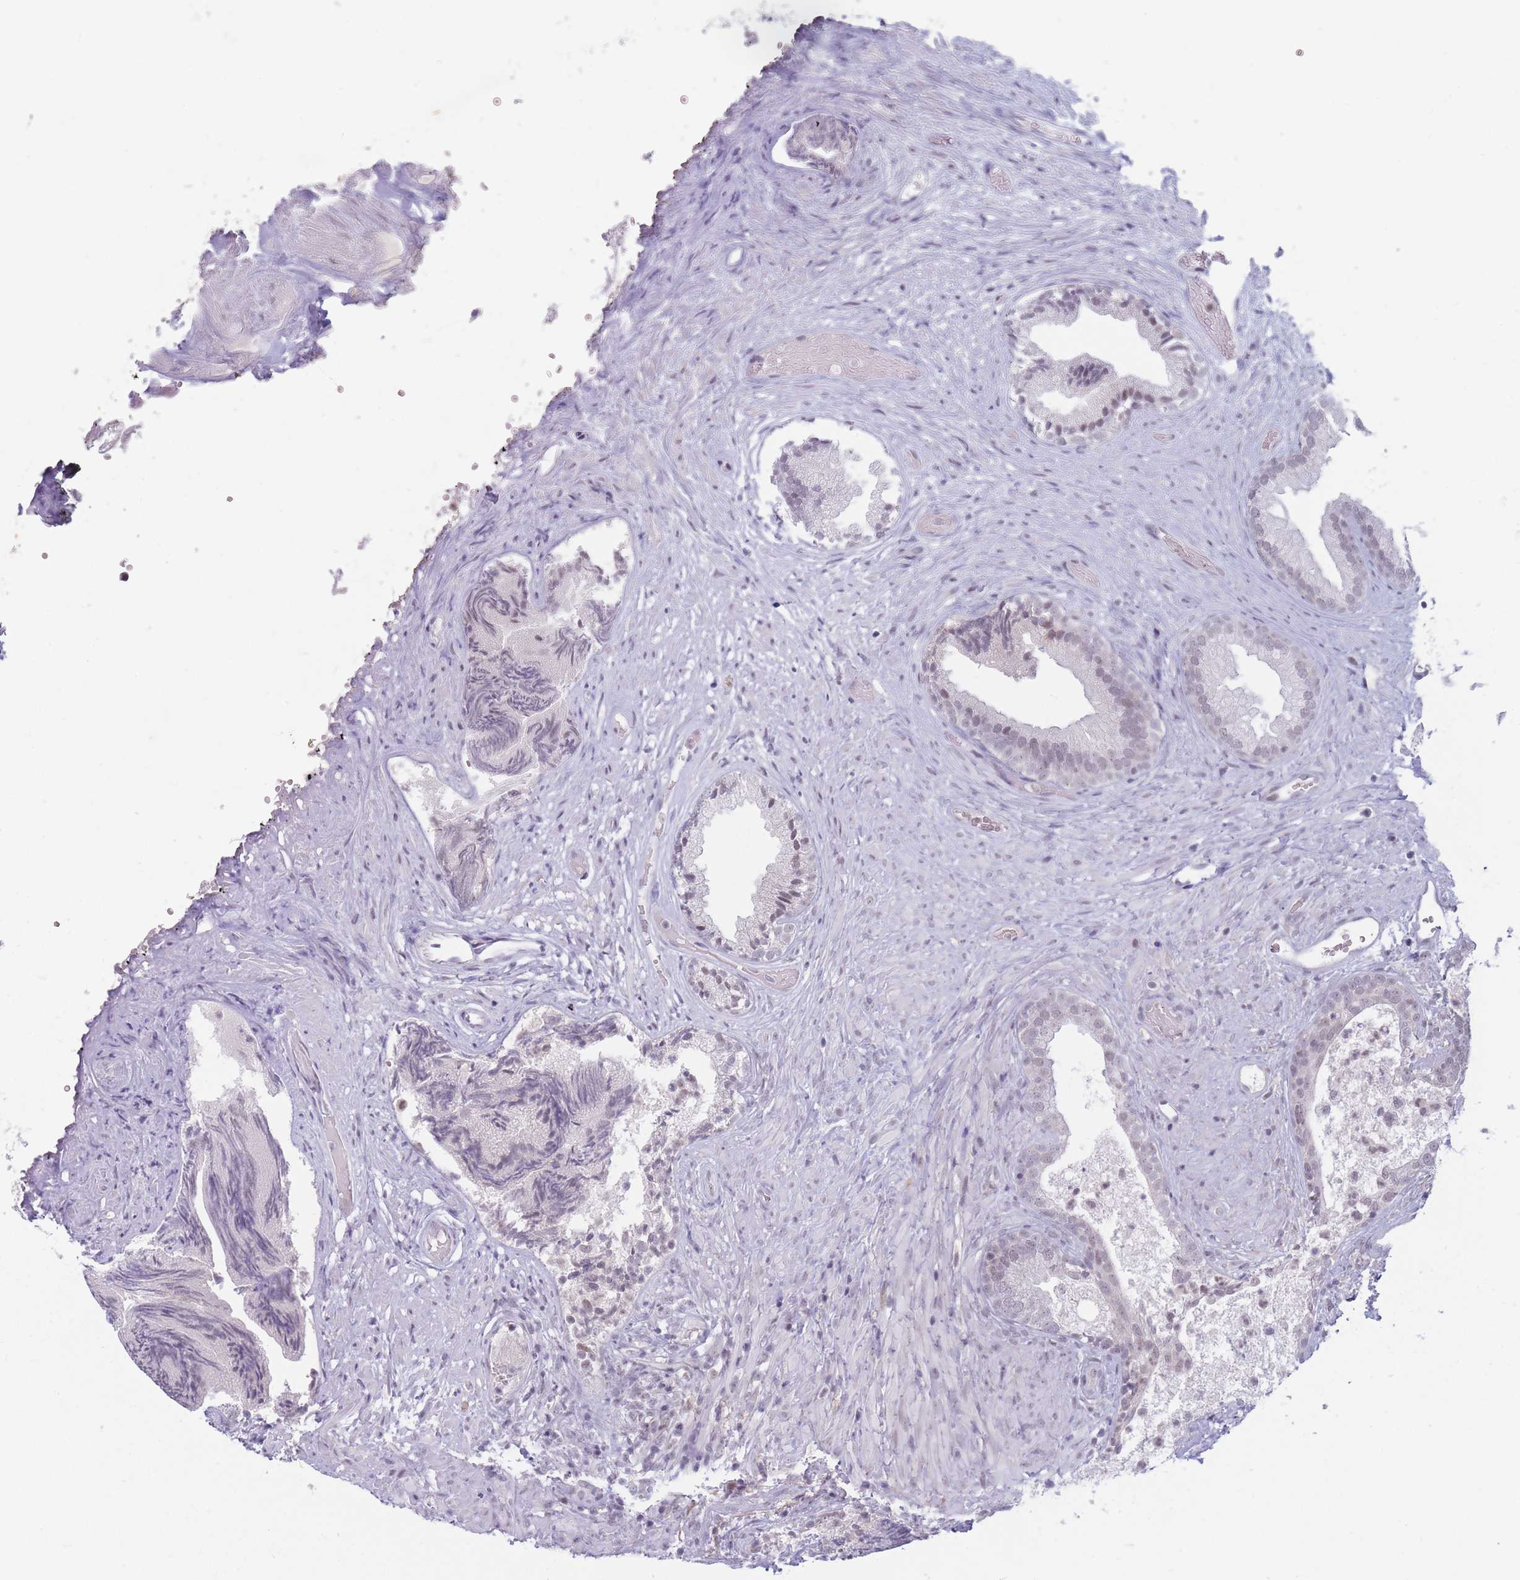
{"staining": {"intensity": "moderate", "quantity": "<25%", "location": "nuclear"}, "tissue": "prostate", "cell_type": "Glandular cells", "image_type": "normal", "snomed": [{"axis": "morphology", "description": "Normal tissue, NOS"}, {"axis": "topography", "description": "Prostate"}], "caption": "Protein expression analysis of benign prostate reveals moderate nuclear staining in approximately <25% of glandular cells. (DAB = brown stain, brightfield microscopy at high magnification).", "gene": "ARID3B", "patient": {"sex": "male", "age": 76}}